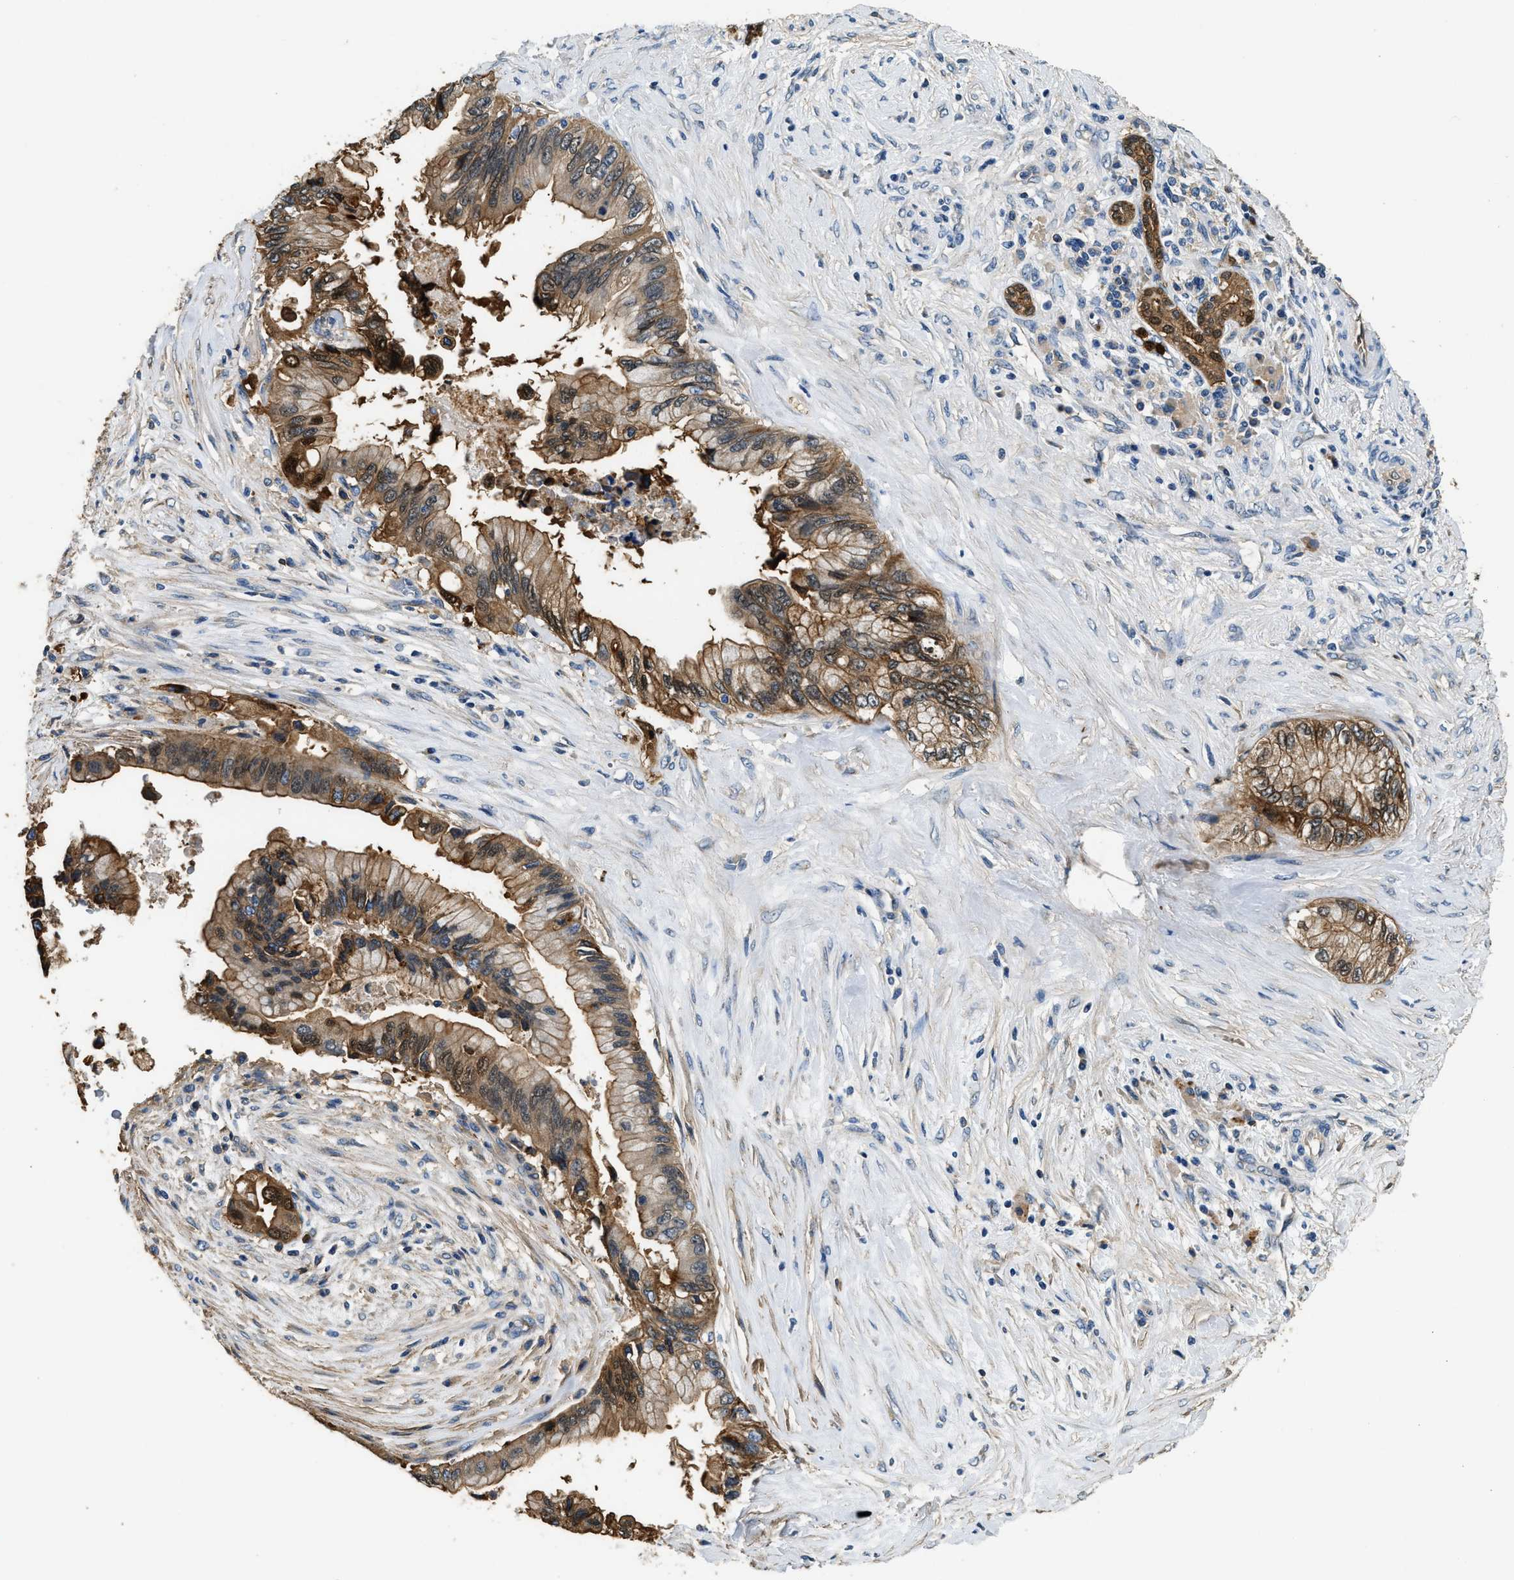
{"staining": {"intensity": "moderate", "quantity": ">75%", "location": "cytoplasmic/membranous"}, "tissue": "pancreatic cancer", "cell_type": "Tumor cells", "image_type": "cancer", "snomed": [{"axis": "morphology", "description": "Adenocarcinoma, NOS"}, {"axis": "topography", "description": "Pancreas"}], "caption": "Approximately >75% of tumor cells in human adenocarcinoma (pancreatic) demonstrate moderate cytoplasmic/membranous protein staining as visualized by brown immunohistochemical staining.", "gene": "ANXA3", "patient": {"sex": "female", "age": 73}}